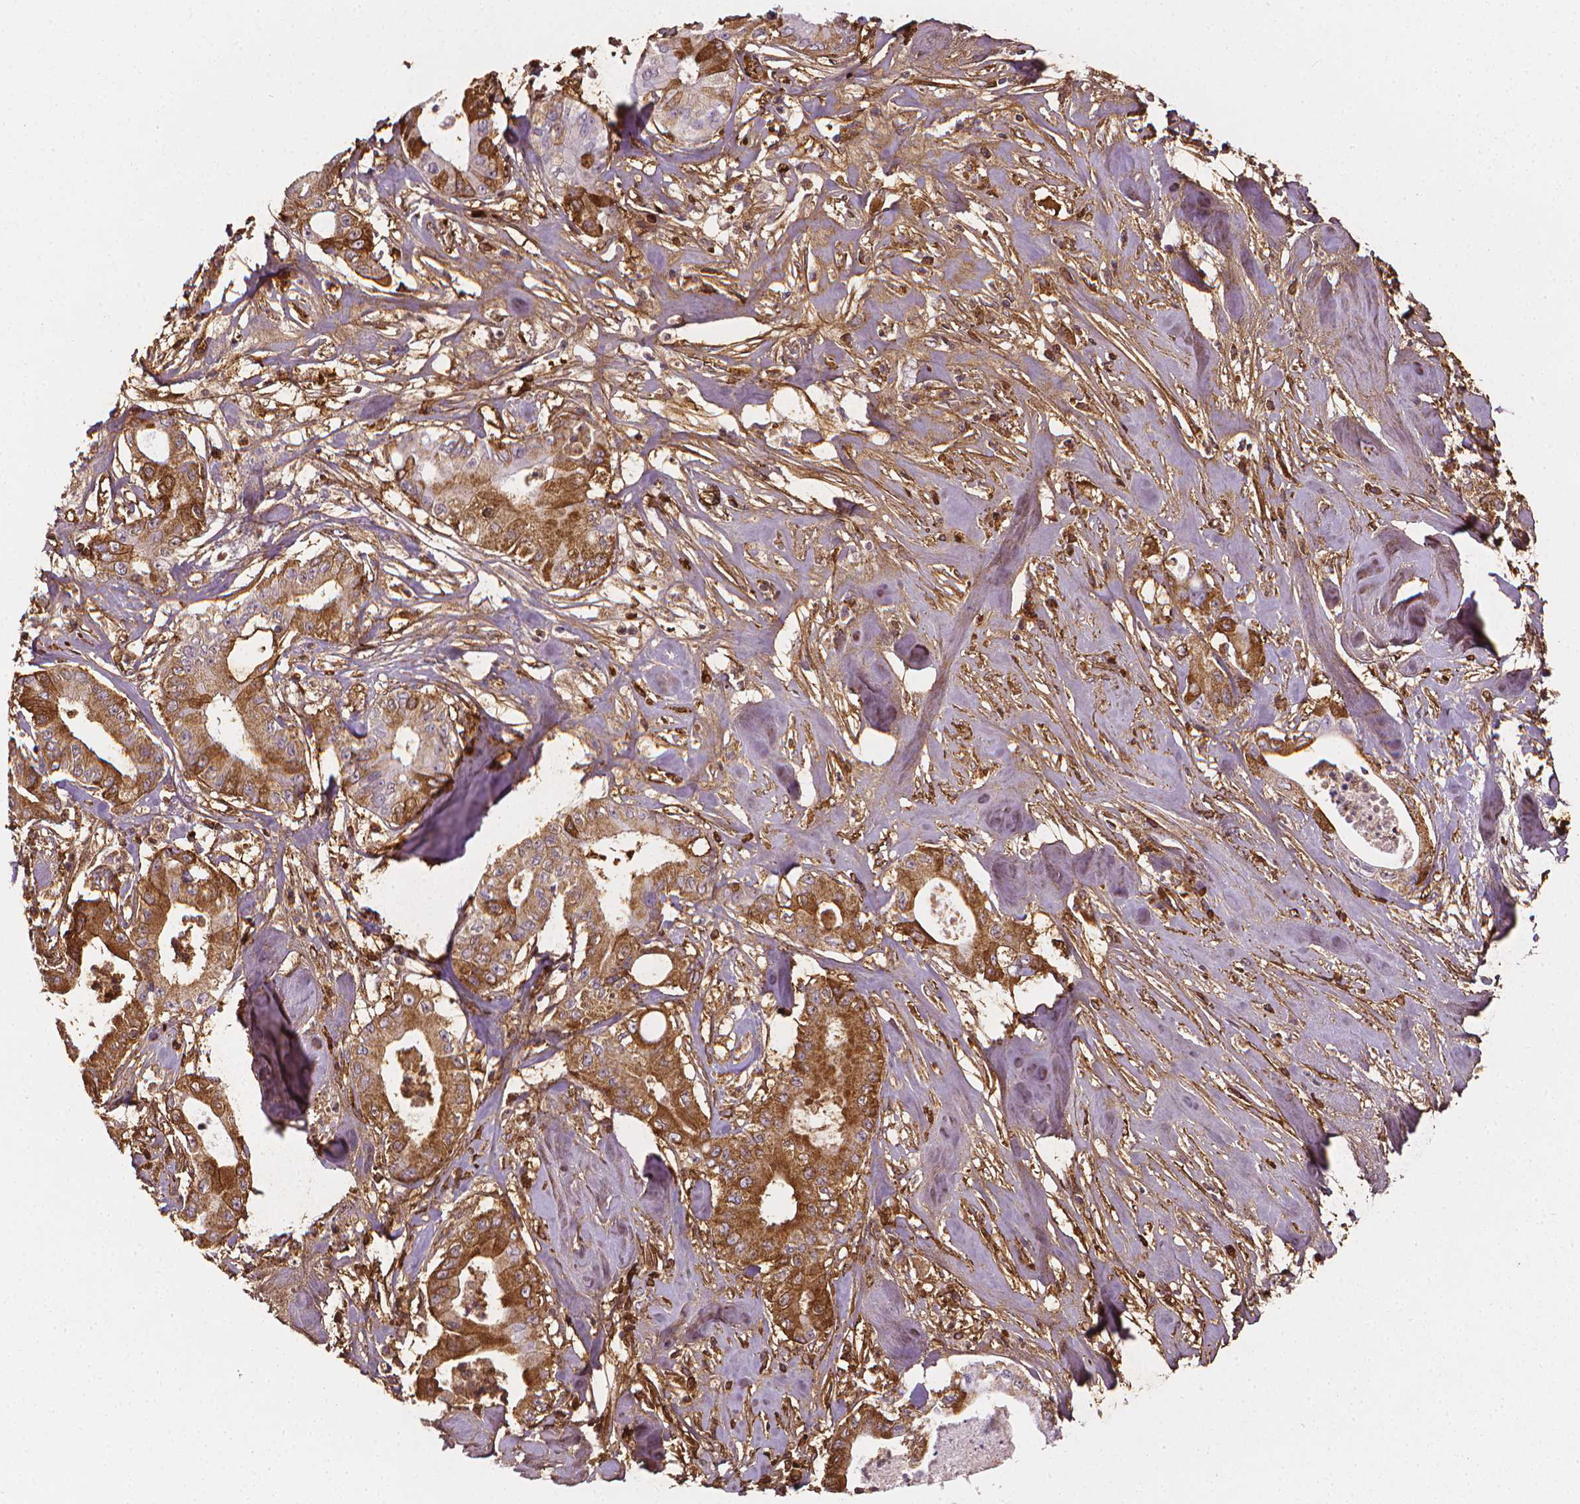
{"staining": {"intensity": "moderate", "quantity": ">75%", "location": "cytoplasmic/membranous"}, "tissue": "pancreatic cancer", "cell_type": "Tumor cells", "image_type": "cancer", "snomed": [{"axis": "morphology", "description": "Adenocarcinoma, NOS"}, {"axis": "topography", "description": "Pancreas"}], "caption": "Brown immunohistochemical staining in human pancreatic cancer (adenocarcinoma) demonstrates moderate cytoplasmic/membranous expression in about >75% of tumor cells. Nuclei are stained in blue.", "gene": "DCN", "patient": {"sex": "male", "age": 71}}